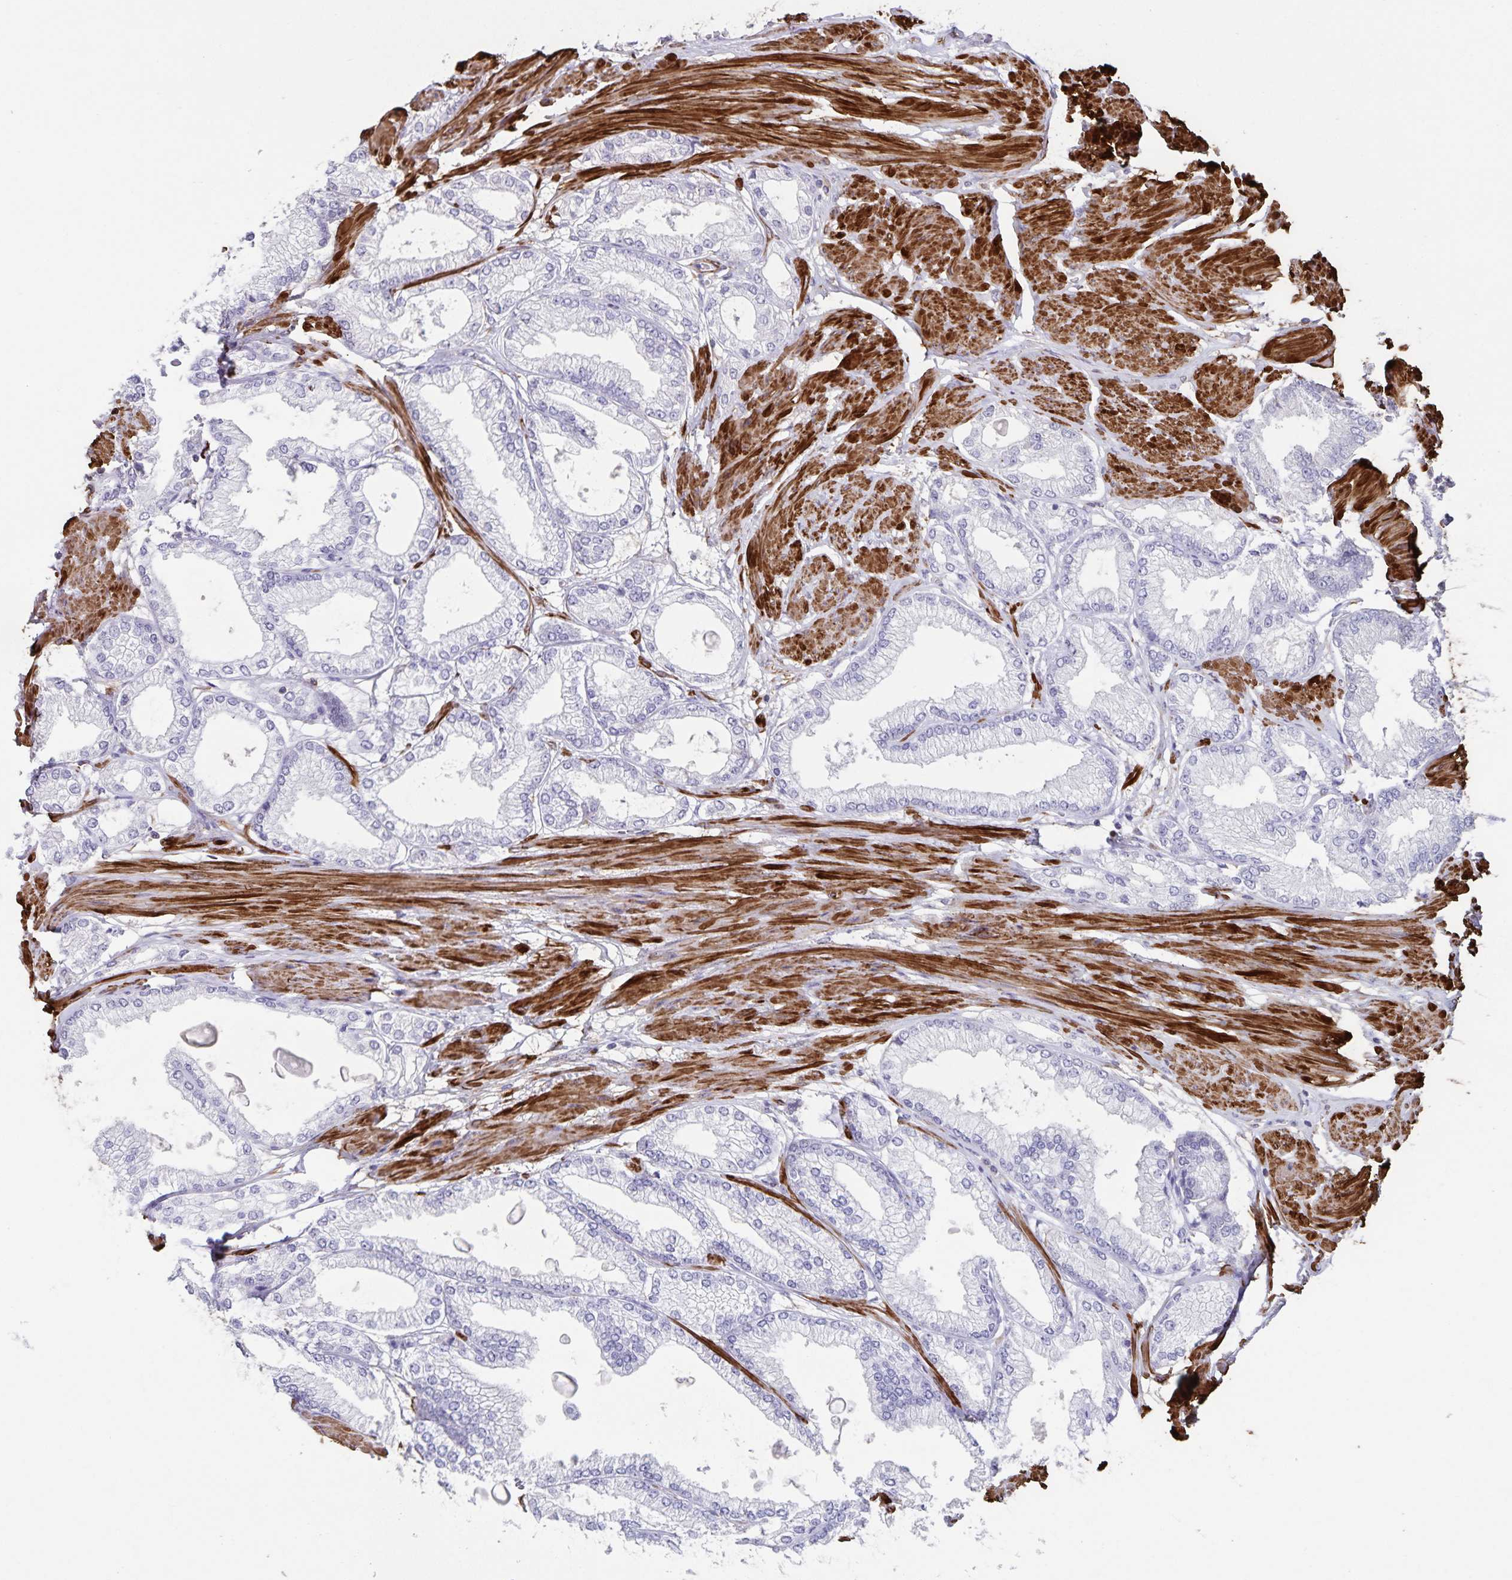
{"staining": {"intensity": "negative", "quantity": "none", "location": "none"}, "tissue": "prostate cancer", "cell_type": "Tumor cells", "image_type": "cancer", "snomed": [{"axis": "morphology", "description": "Adenocarcinoma, High grade"}, {"axis": "topography", "description": "Prostate"}], "caption": "This photomicrograph is of prostate adenocarcinoma (high-grade) stained with immunohistochemistry to label a protein in brown with the nuclei are counter-stained blue. There is no expression in tumor cells. (Stains: DAB (3,3'-diaminobenzidine) IHC with hematoxylin counter stain, Microscopy: brightfield microscopy at high magnification).", "gene": "SYNM", "patient": {"sex": "male", "age": 68}}